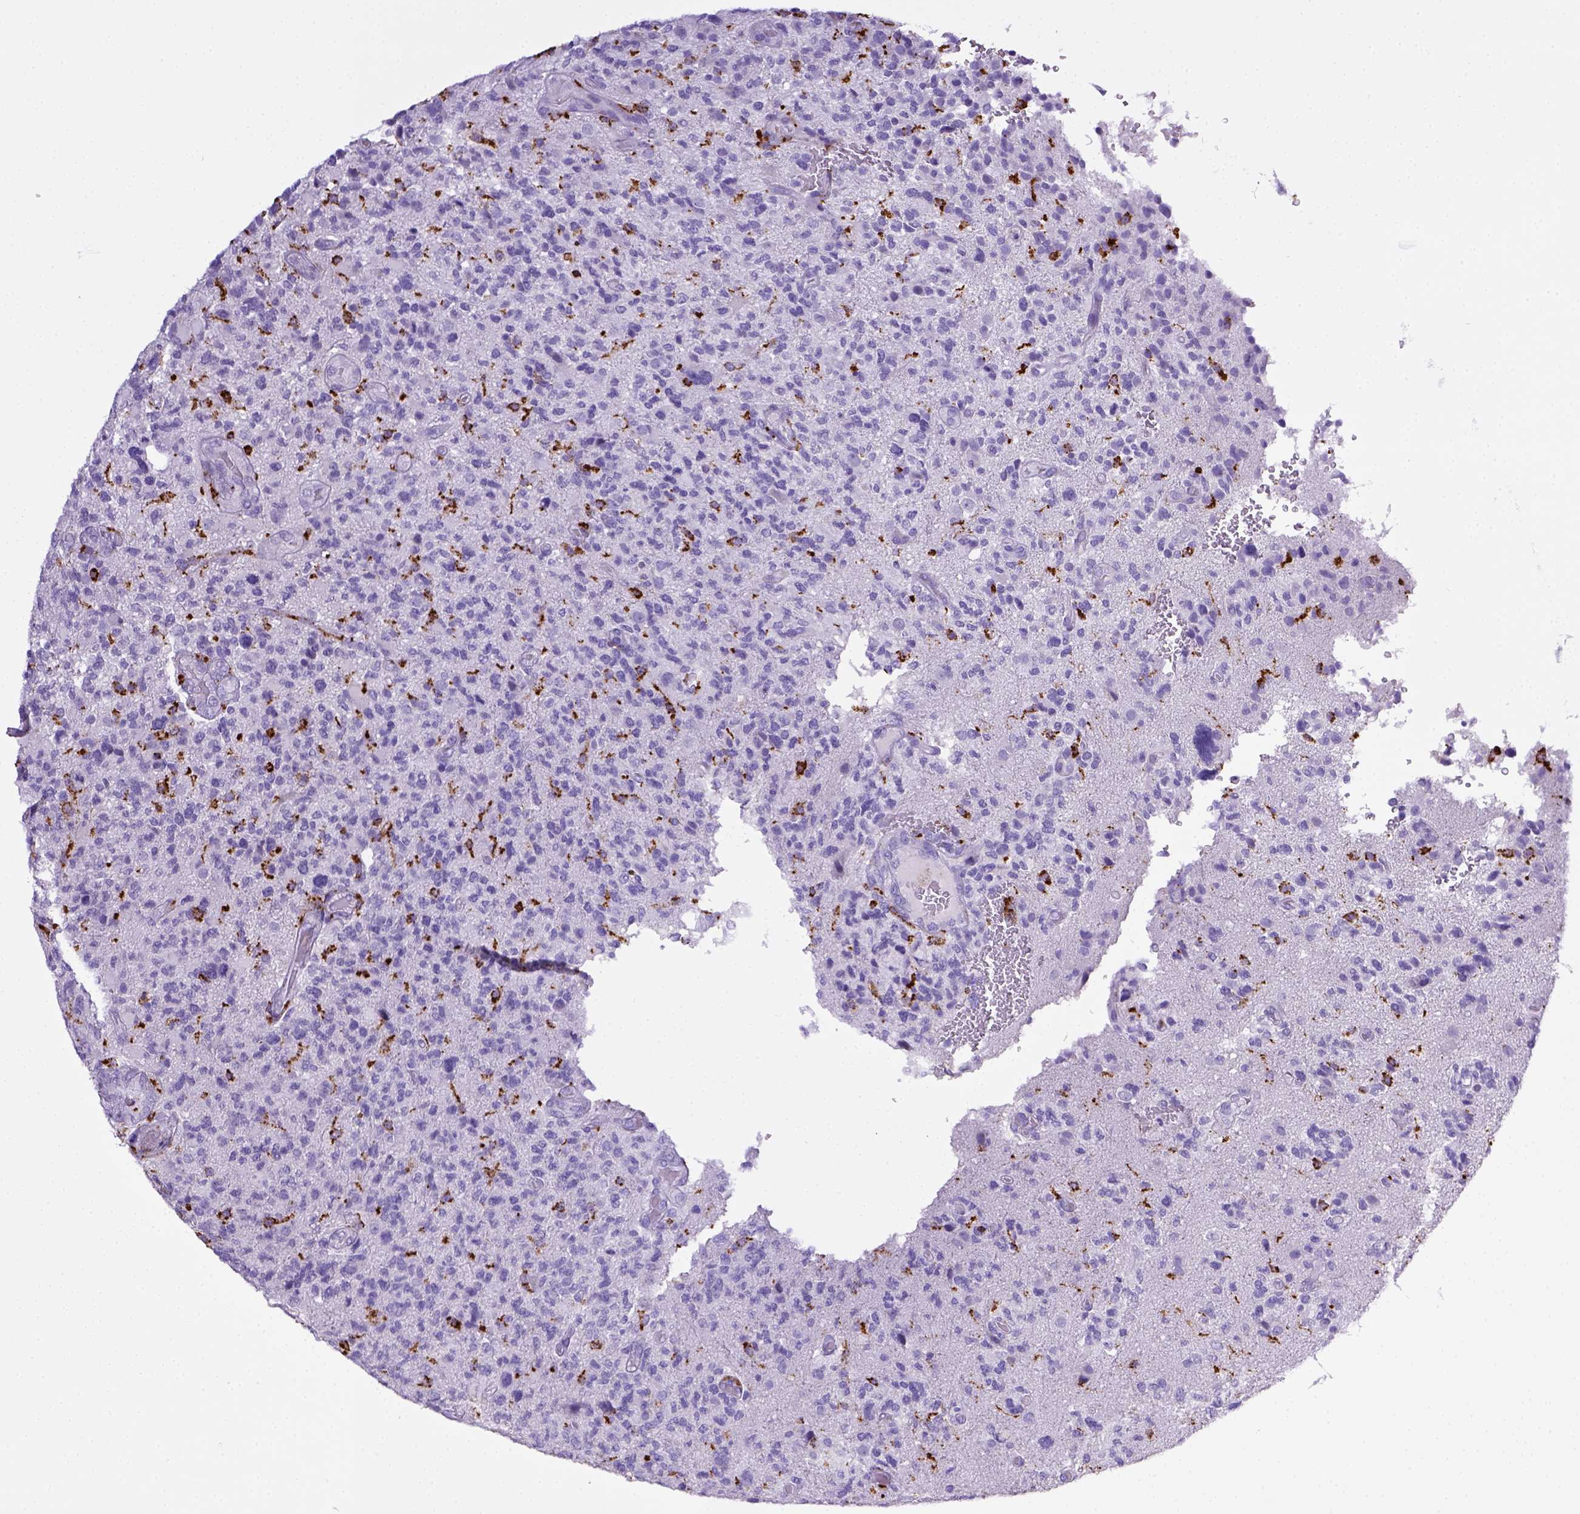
{"staining": {"intensity": "negative", "quantity": "none", "location": "none"}, "tissue": "glioma", "cell_type": "Tumor cells", "image_type": "cancer", "snomed": [{"axis": "morphology", "description": "Glioma, malignant, High grade"}, {"axis": "topography", "description": "Brain"}], "caption": "Immunohistochemistry (IHC) micrograph of neoplastic tissue: human glioma stained with DAB demonstrates no significant protein expression in tumor cells. (Brightfield microscopy of DAB (3,3'-diaminobenzidine) immunohistochemistry at high magnification).", "gene": "CD68", "patient": {"sex": "female", "age": 71}}